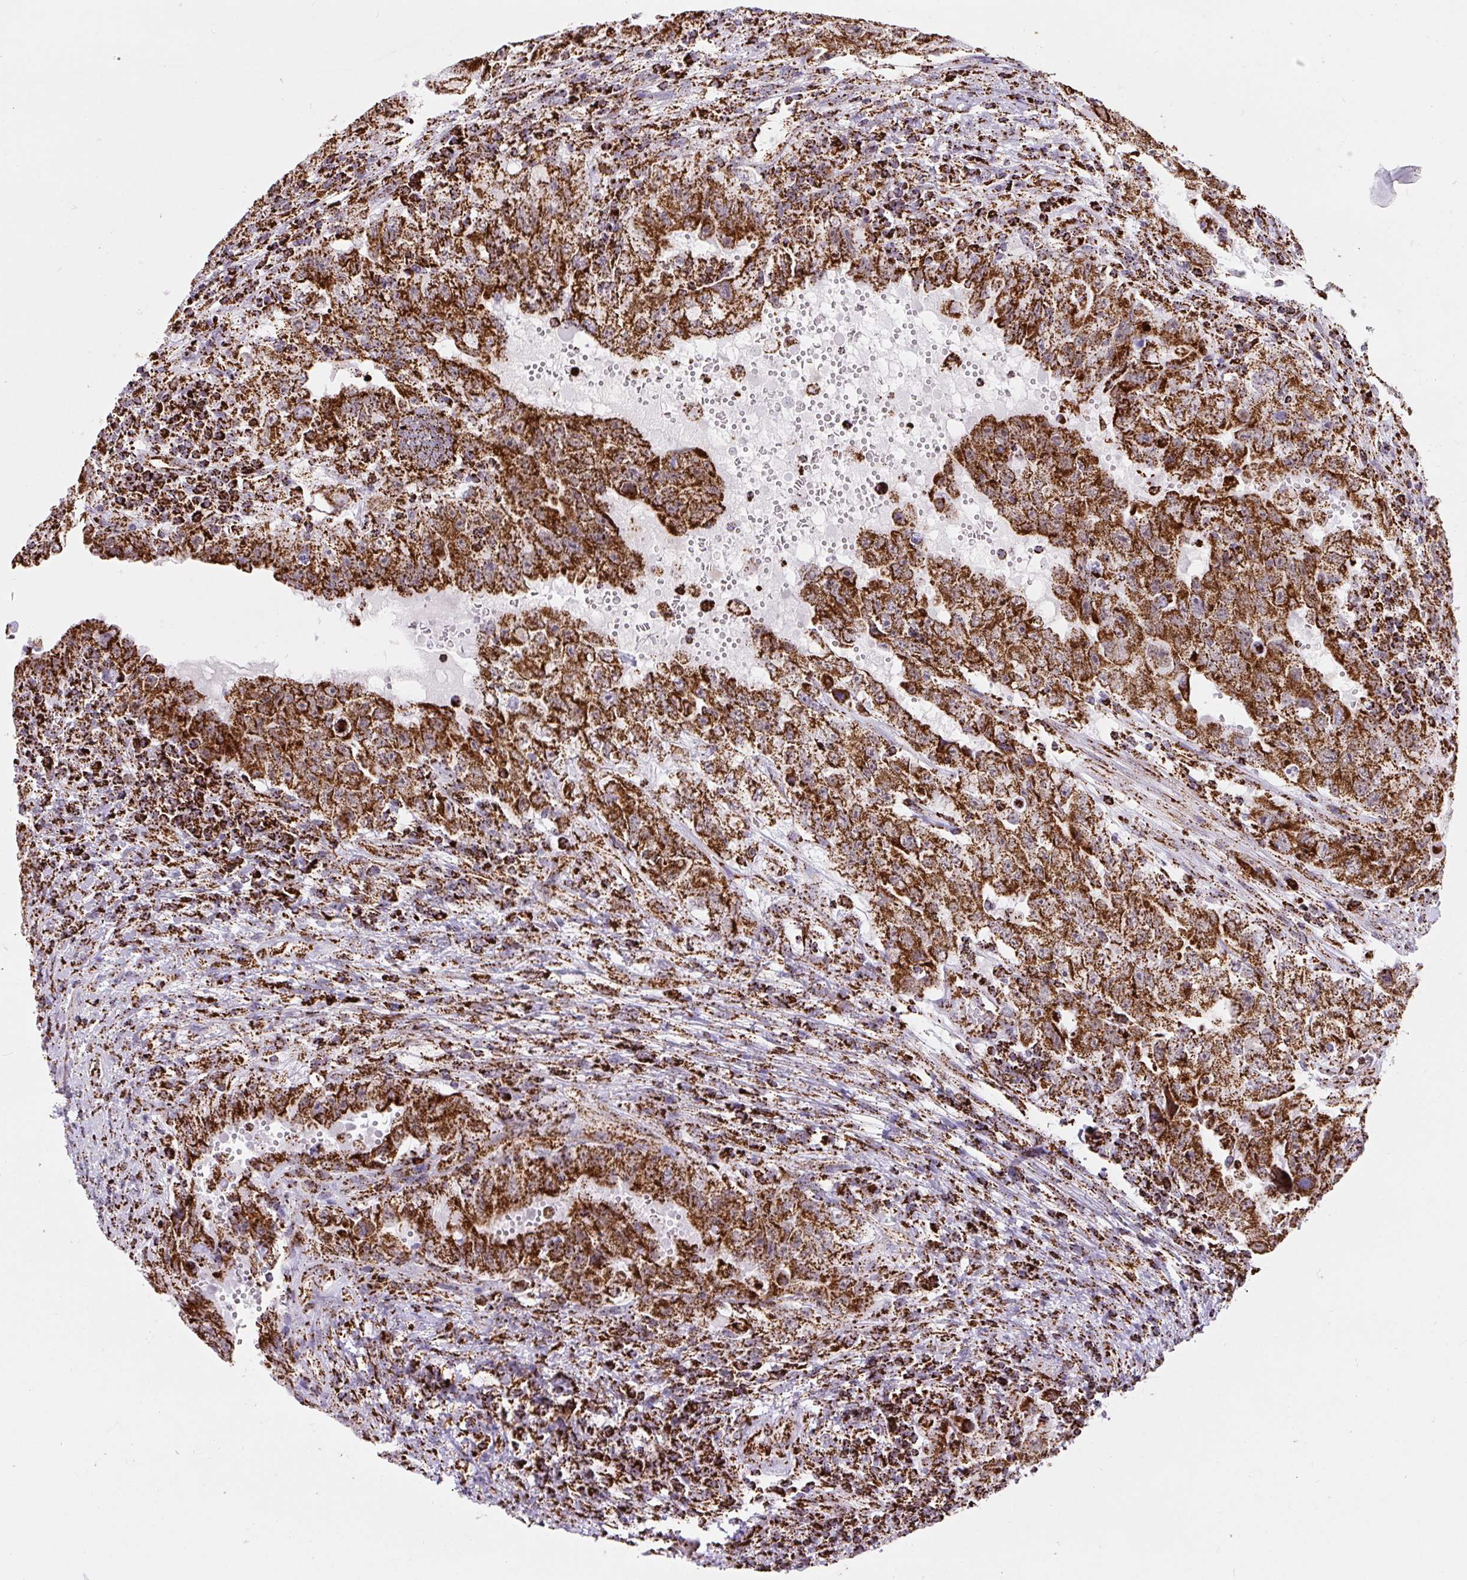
{"staining": {"intensity": "strong", "quantity": ">75%", "location": "cytoplasmic/membranous"}, "tissue": "testis cancer", "cell_type": "Tumor cells", "image_type": "cancer", "snomed": [{"axis": "morphology", "description": "Carcinoma, Embryonal, NOS"}, {"axis": "topography", "description": "Testis"}], "caption": "Tumor cells show strong cytoplasmic/membranous expression in about >75% of cells in testis cancer.", "gene": "ATP5F1A", "patient": {"sex": "male", "age": 26}}